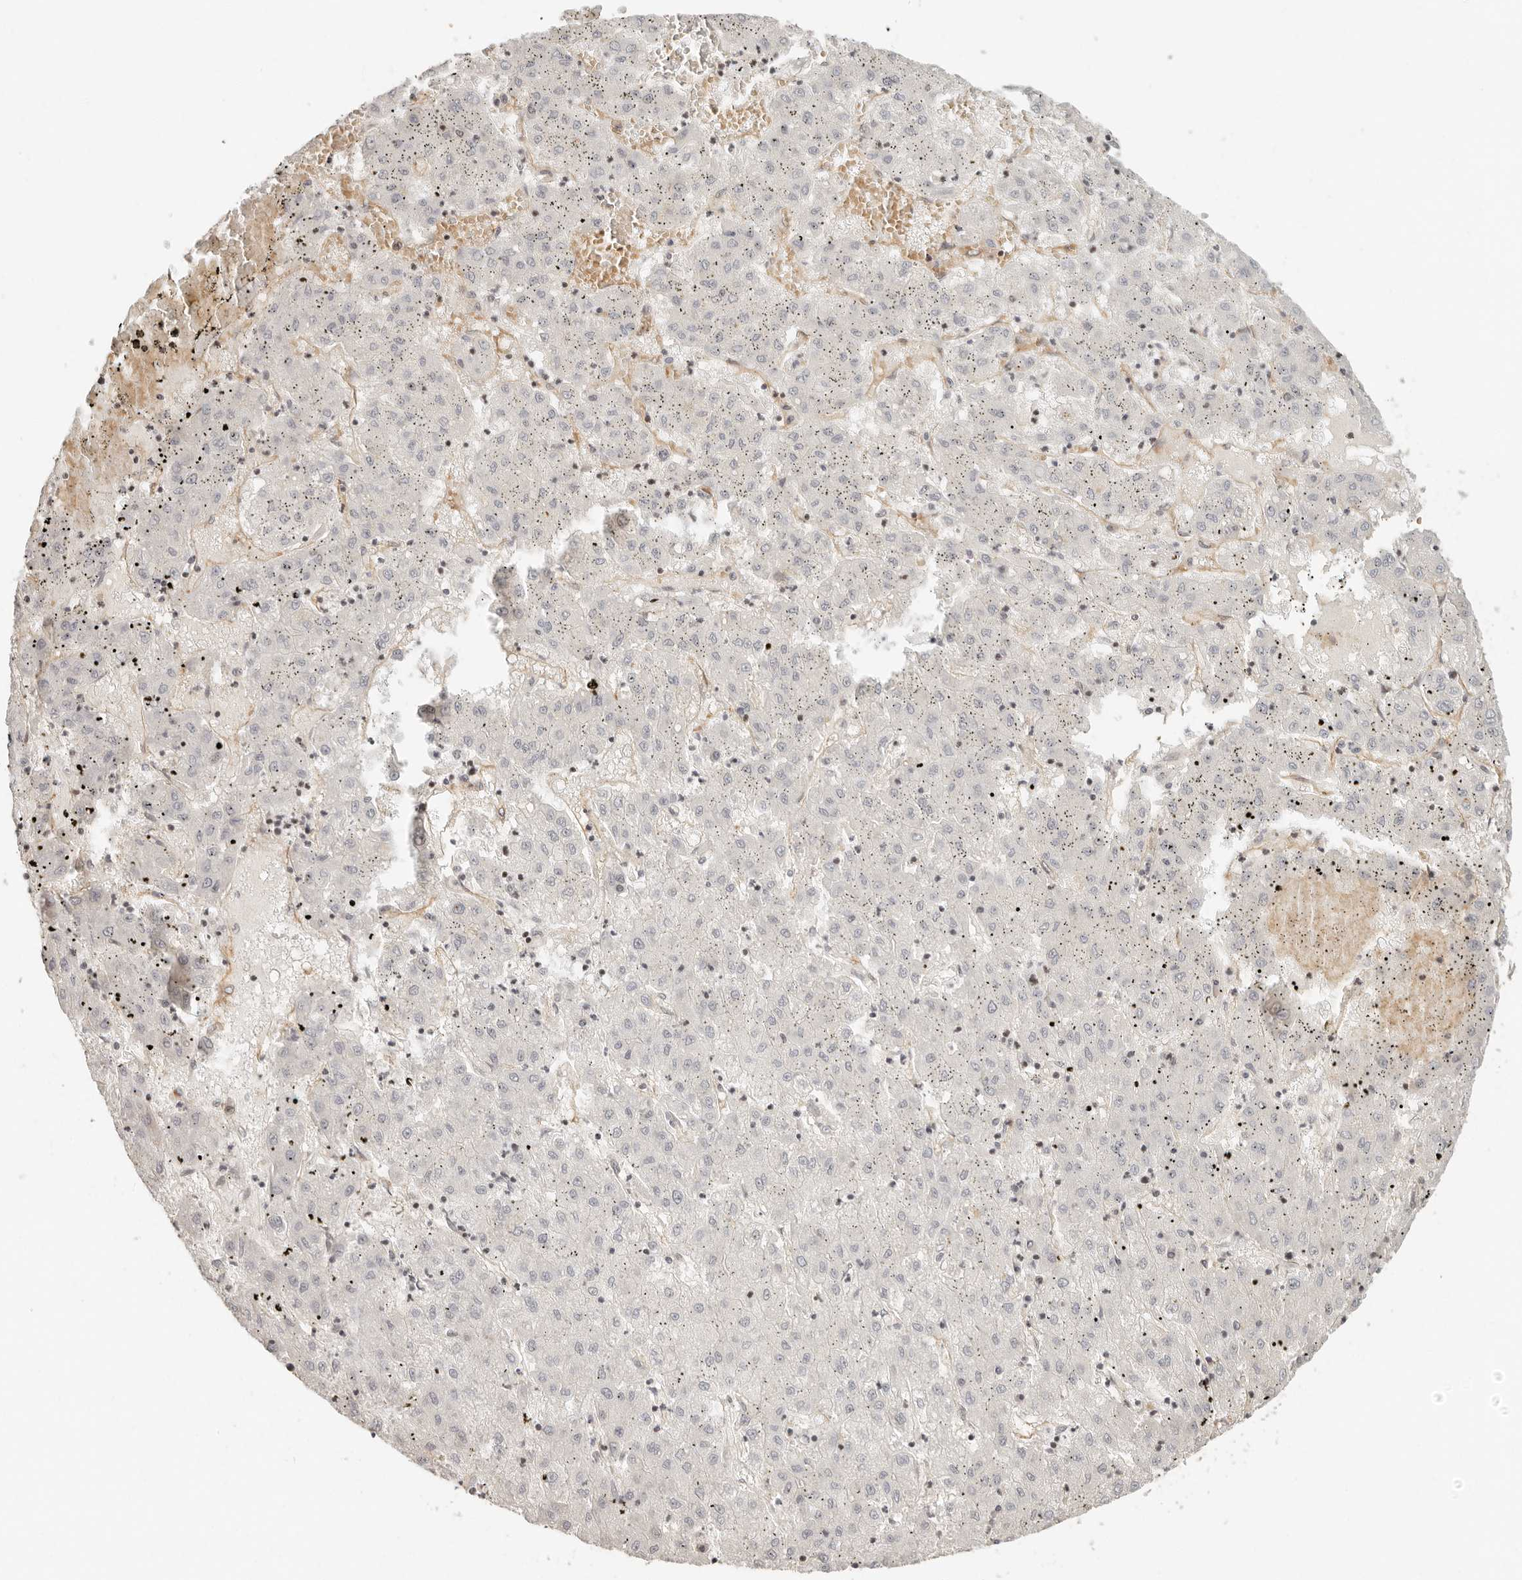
{"staining": {"intensity": "negative", "quantity": "none", "location": "none"}, "tissue": "liver cancer", "cell_type": "Tumor cells", "image_type": "cancer", "snomed": [{"axis": "morphology", "description": "Carcinoma, Hepatocellular, NOS"}, {"axis": "topography", "description": "Liver"}], "caption": "Immunohistochemical staining of liver hepatocellular carcinoma displays no significant expression in tumor cells. (DAB IHC with hematoxylin counter stain).", "gene": "GABPA", "patient": {"sex": "male", "age": 72}}